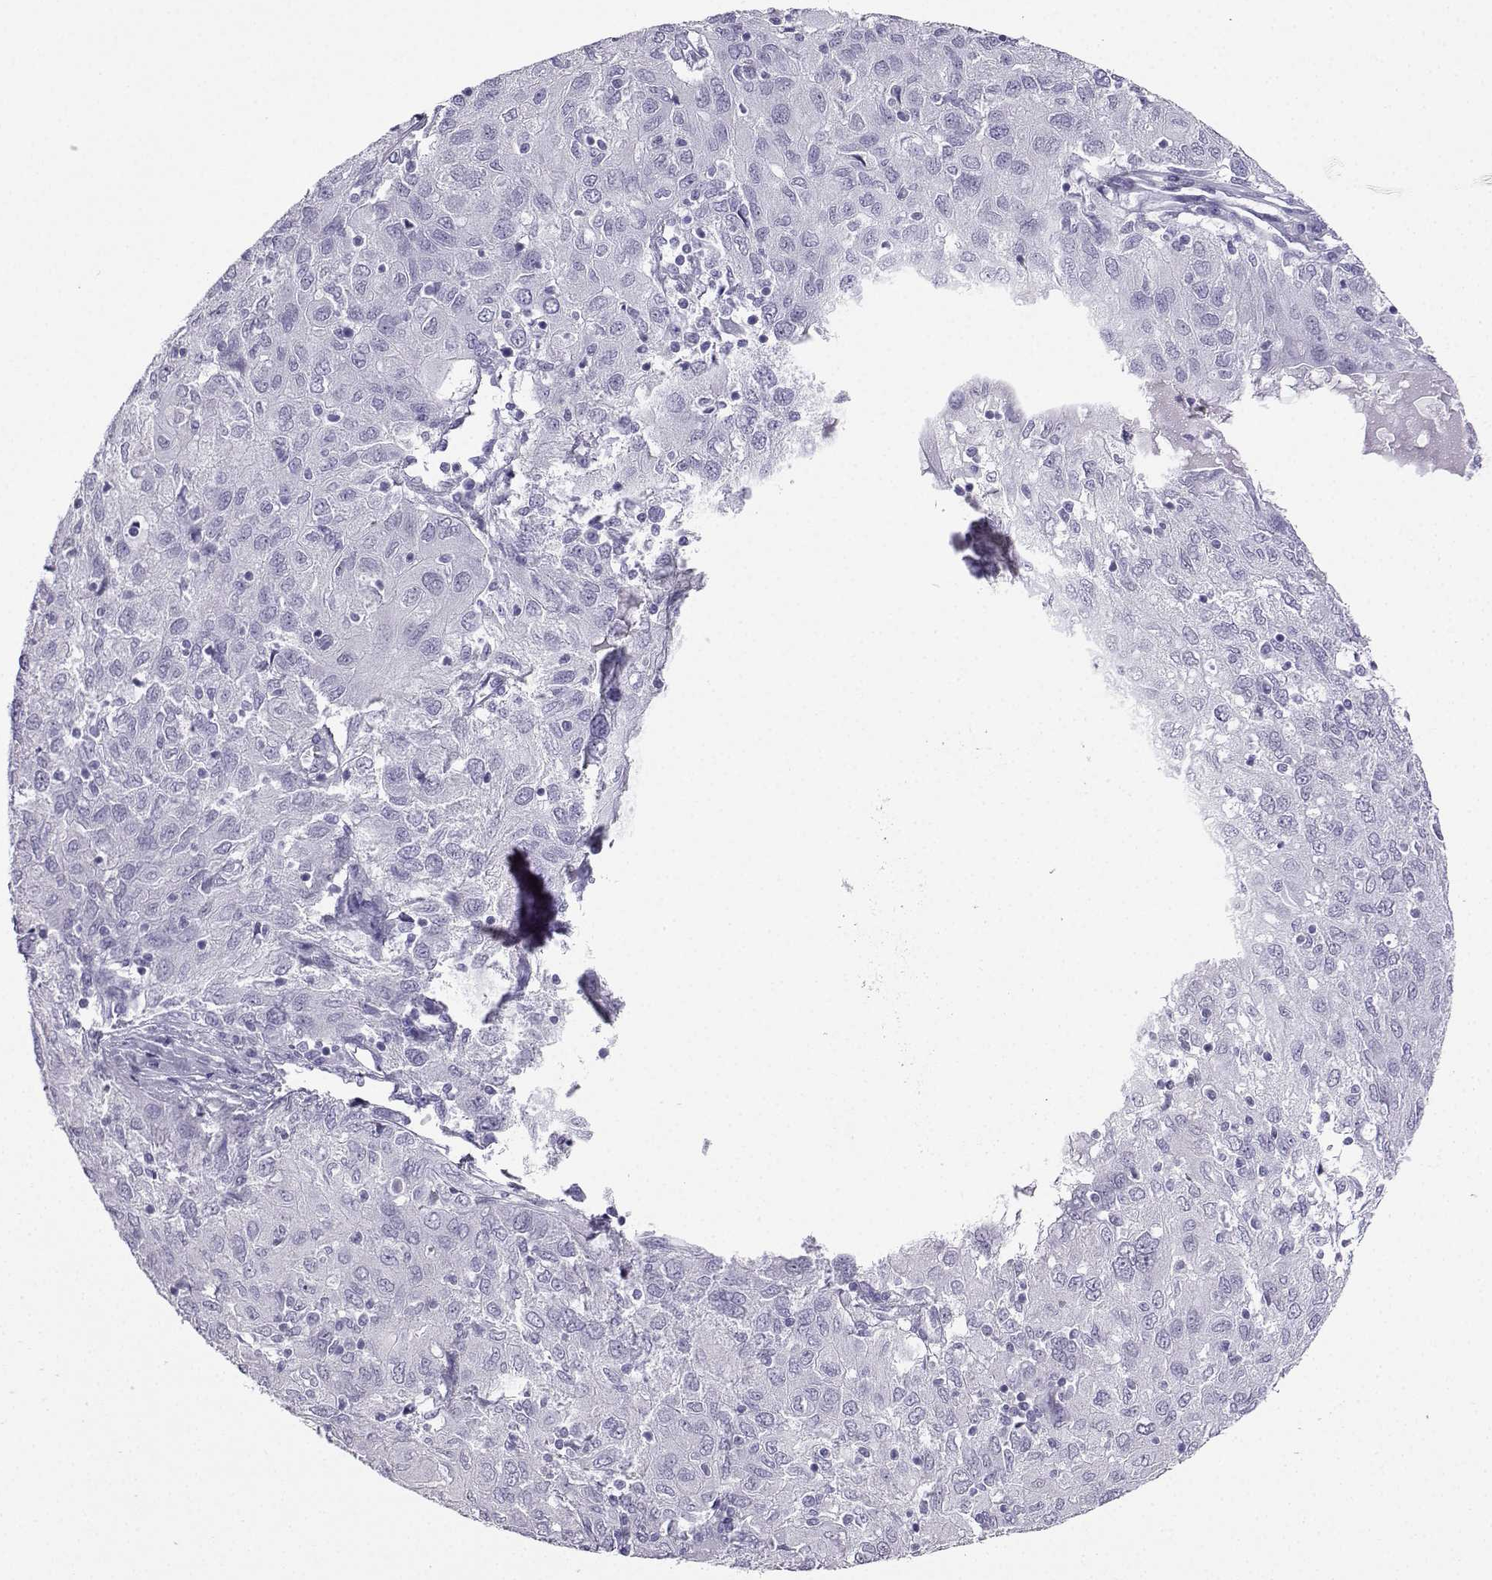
{"staining": {"intensity": "negative", "quantity": "none", "location": "none"}, "tissue": "ovarian cancer", "cell_type": "Tumor cells", "image_type": "cancer", "snomed": [{"axis": "morphology", "description": "Carcinoma, endometroid"}, {"axis": "topography", "description": "Ovary"}], "caption": "Tumor cells are negative for protein expression in human ovarian cancer.", "gene": "KIF17", "patient": {"sex": "female", "age": 50}}